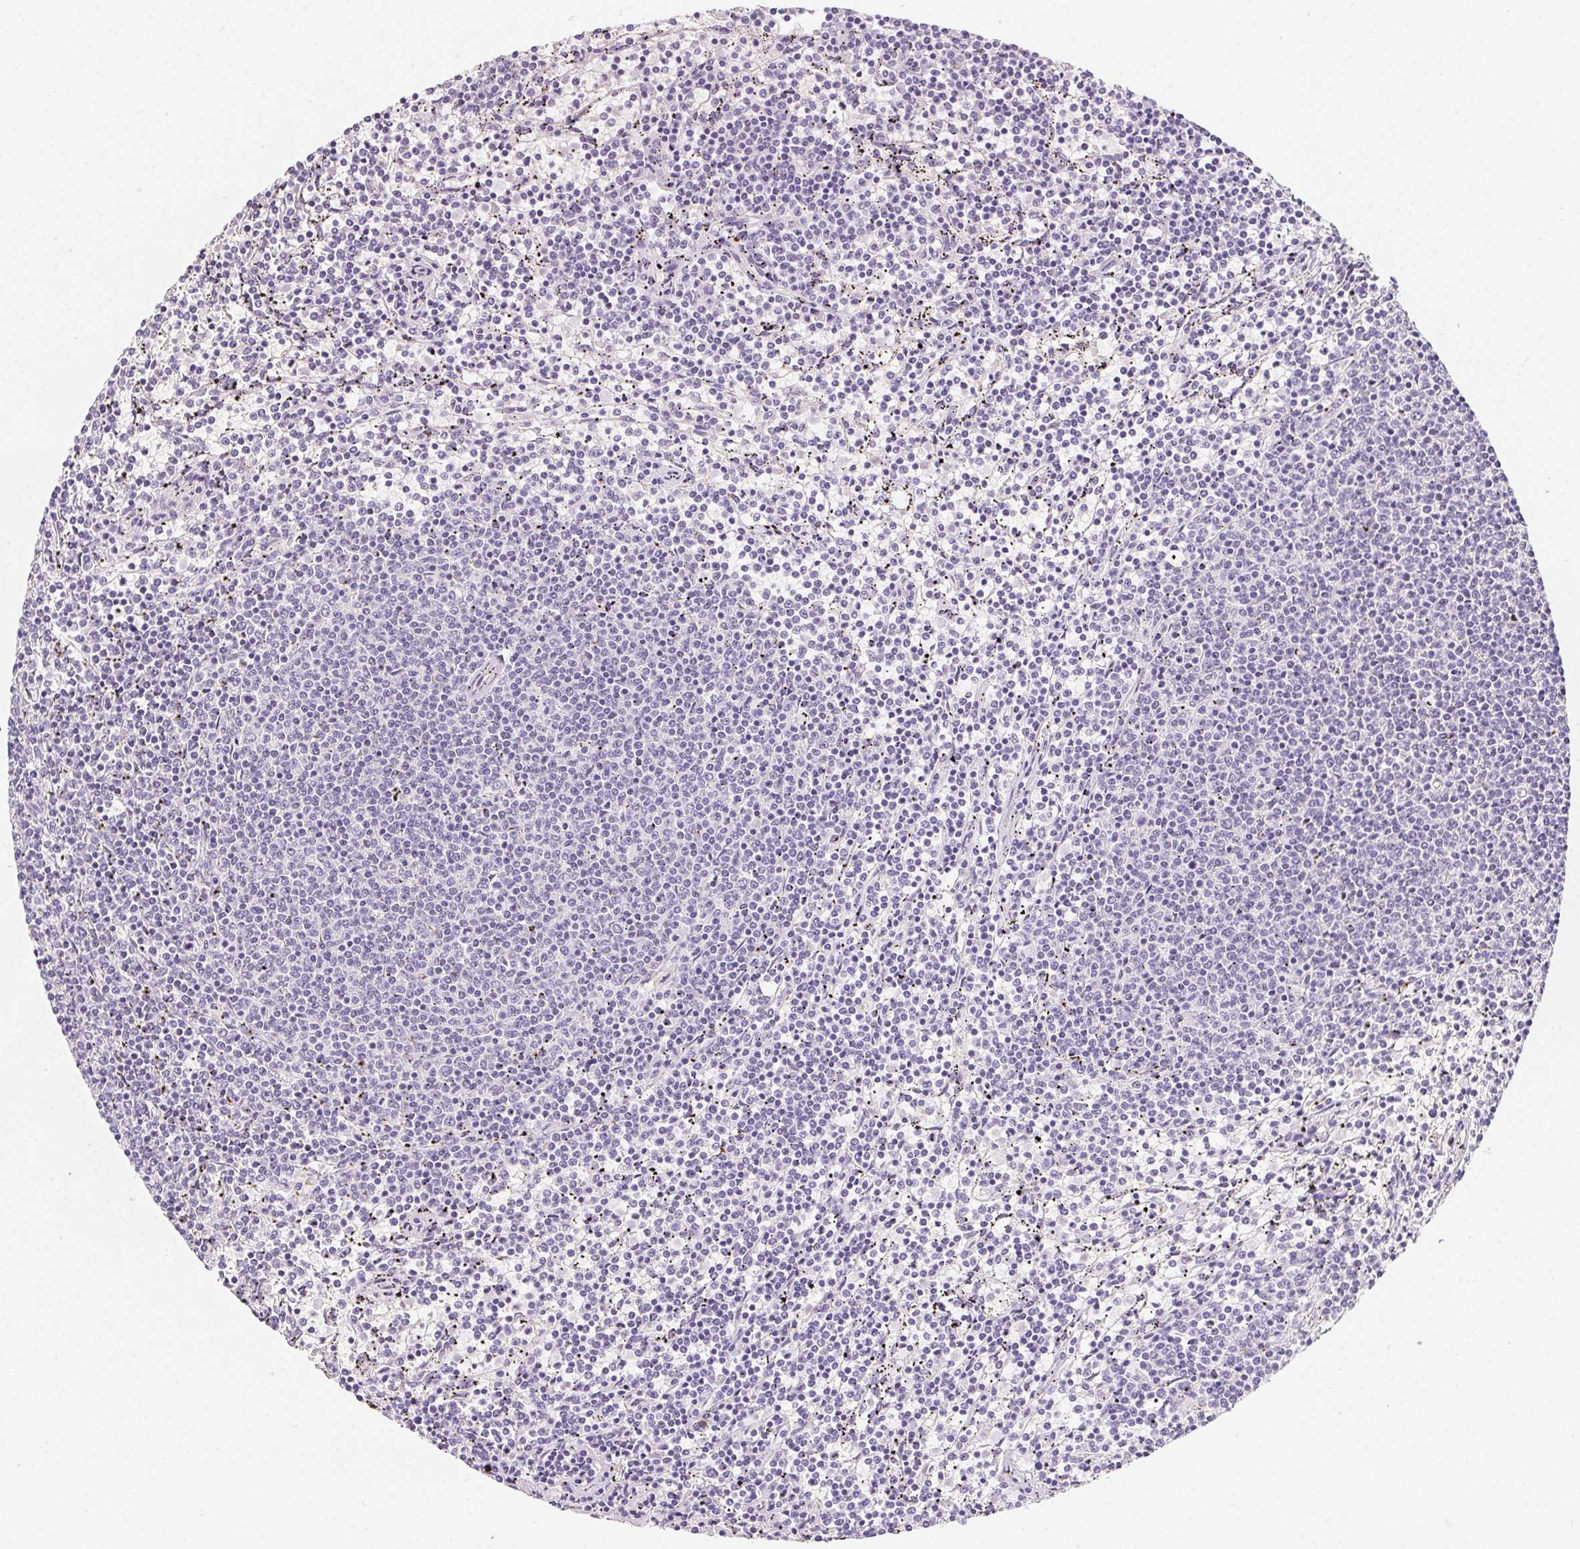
{"staining": {"intensity": "negative", "quantity": "none", "location": "none"}, "tissue": "lymphoma", "cell_type": "Tumor cells", "image_type": "cancer", "snomed": [{"axis": "morphology", "description": "Malignant lymphoma, non-Hodgkin's type, Low grade"}, {"axis": "topography", "description": "Spleen"}], "caption": "Tumor cells are negative for brown protein staining in lymphoma.", "gene": "MYL4", "patient": {"sex": "female", "age": 50}}